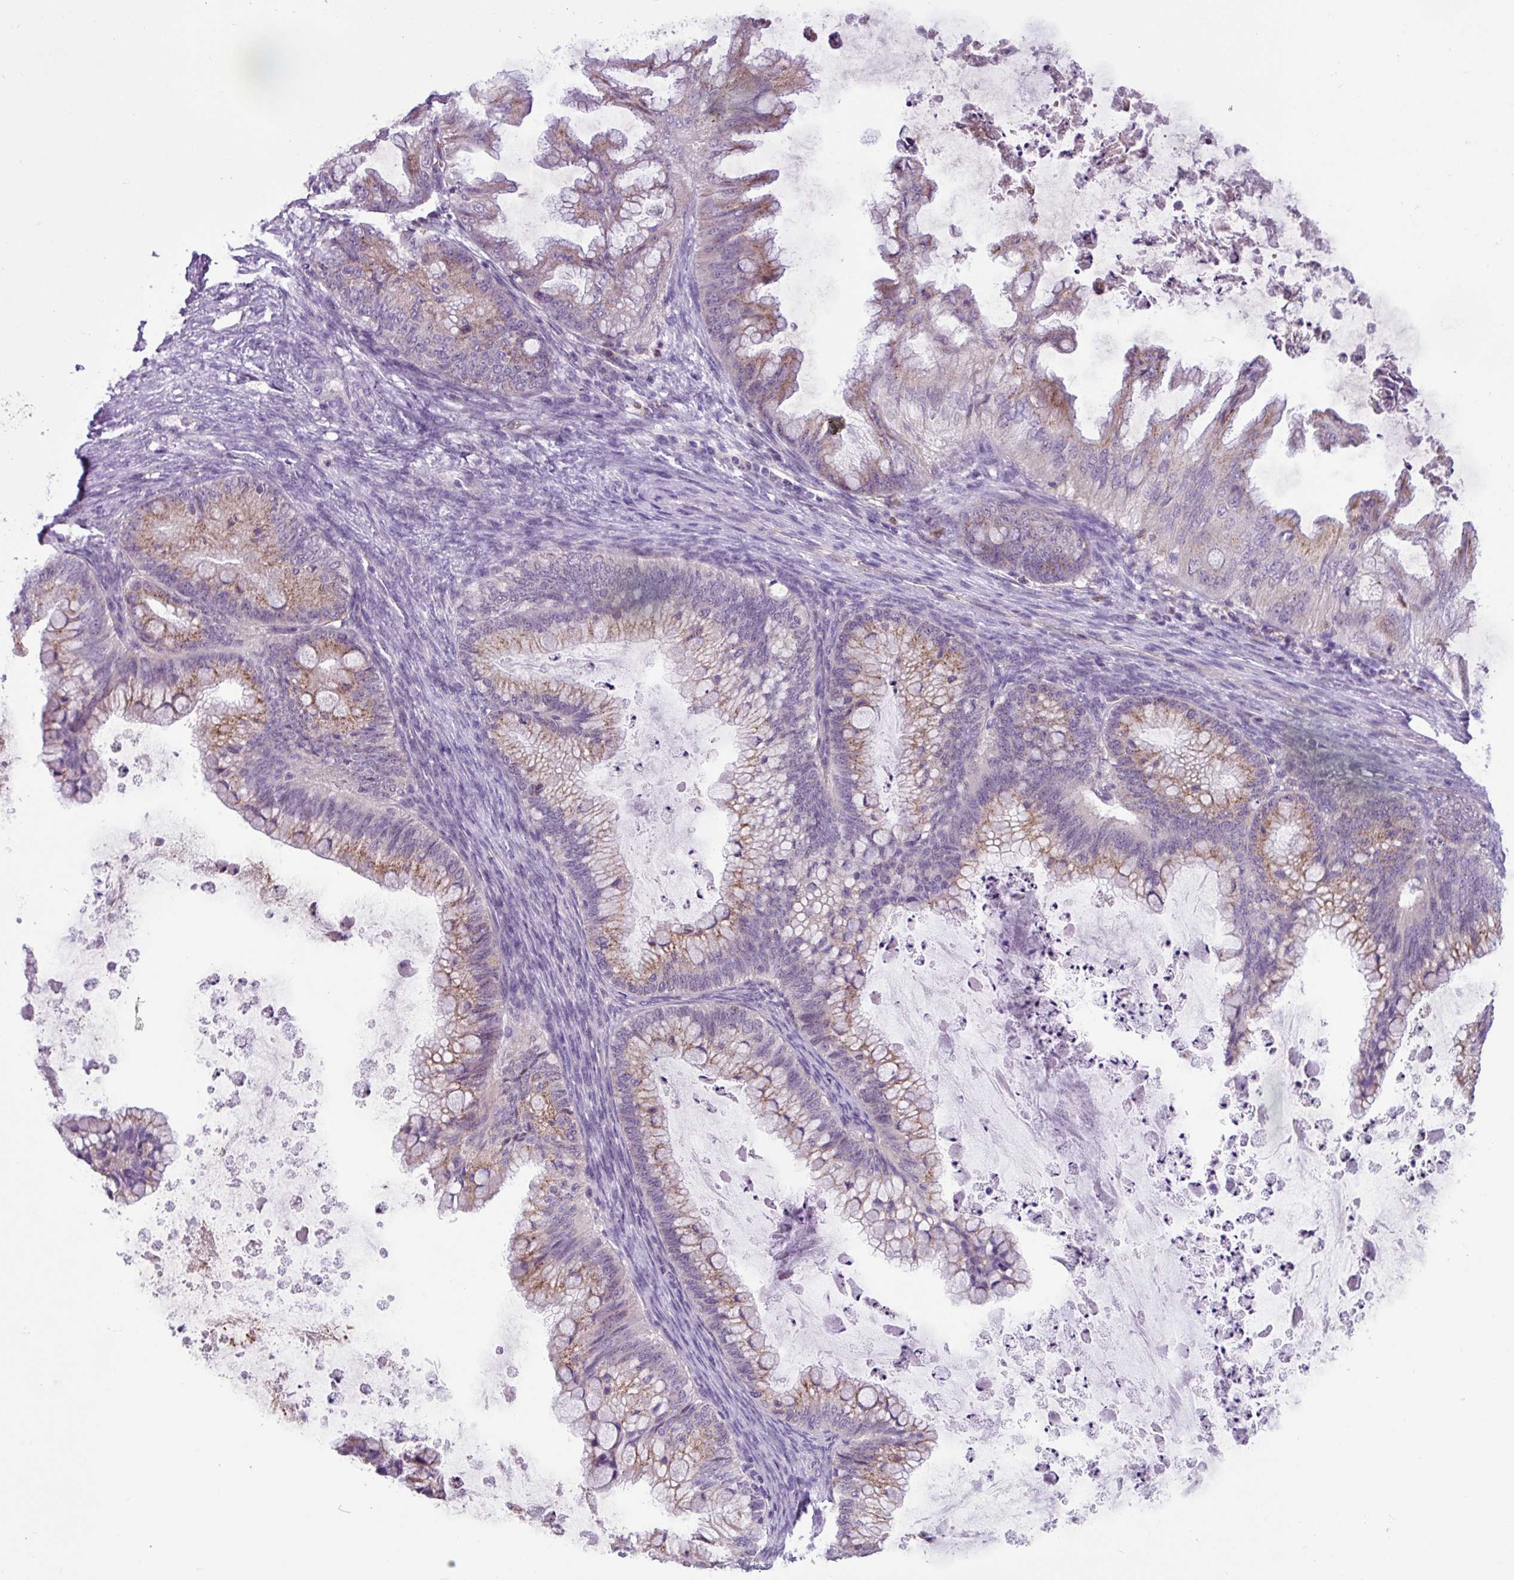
{"staining": {"intensity": "moderate", "quantity": "25%-75%", "location": "cytoplasmic/membranous"}, "tissue": "ovarian cancer", "cell_type": "Tumor cells", "image_type": "cancer", "snomed": [{"axis": "morphology", "description": "Cystadenocarcinoma, mucinous, NOS"}, {"axis": "topography", "description": "Ovary"}], "caption": "IHC (DAB) staining of human ovarian cancer (mucinous cystadenocarcinoma) demonstrates moderate cytoplasmic/membranous protein expression in approximately 25%-75% of tumor cells. The staining is performed using DAB (3,3'-diaminobenzidine) brown chromogen to label protein expression. The nuclei are counter-stained blue using hematoxylin.", "gene": "TONSL", "patient": {"sex": "female", "age": 35}}